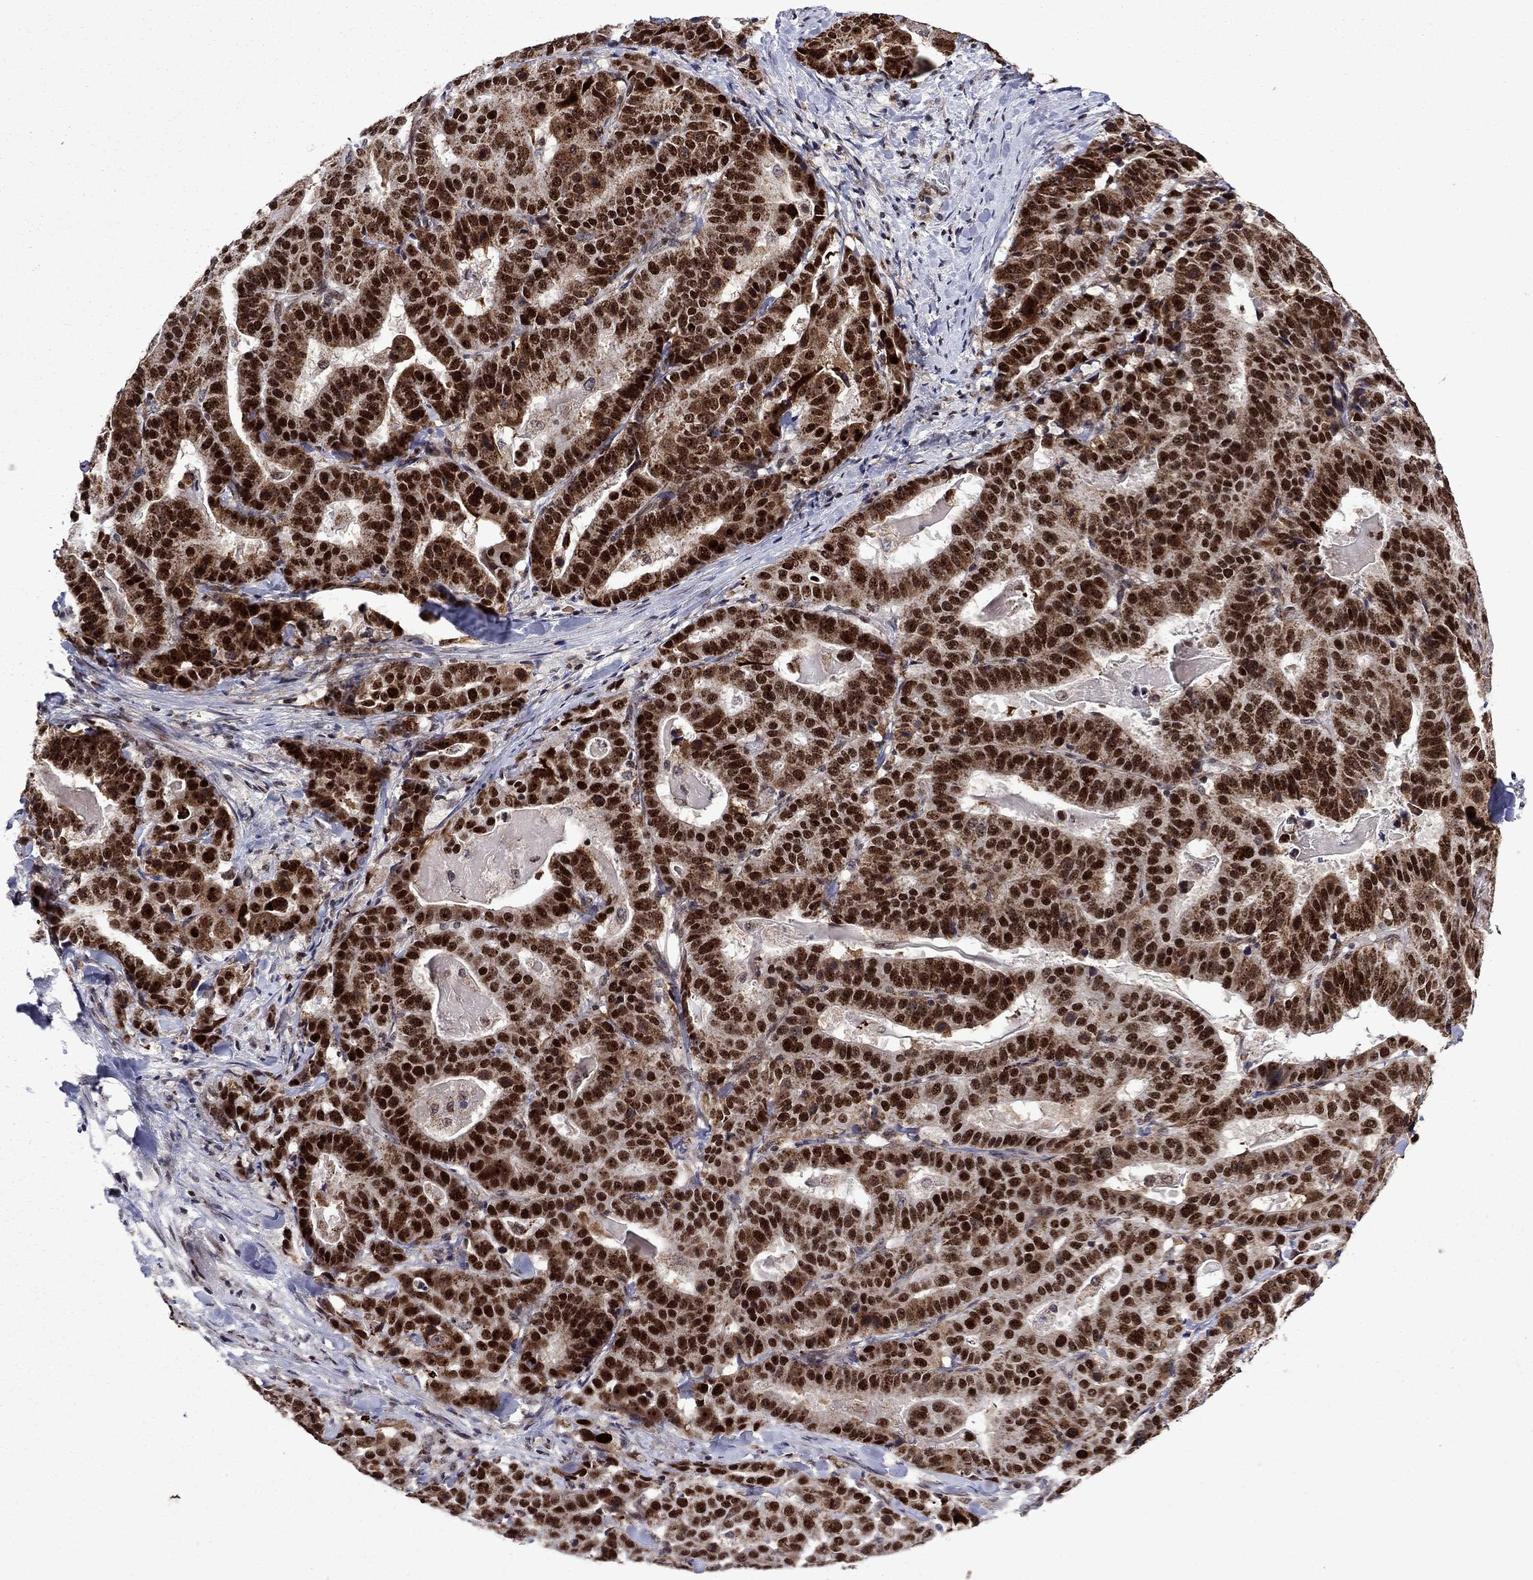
{"staining": {"intensity": "strong", "quantity": ">75%", "location": "nuclear"}, "tissue": "stomach cancer", "cell_type": "Tumor cells", "image_type": "cancer", "snomed": [{"axis": "morphology", "description": "Adenocarcinoma, NOS"}, {"axis": "topography", "description": "Stomach"}], "caption": "Protein positivity by immunohistochemistry (IHC) demonstrates strong nuclear positivity in approximately >75% of tumor cells in stomach cancer. The protein of interest is shown in brown color, while the nuclei are stained blue.", "gene": "SURF2", "patient": {"sex": "male", "age": 48}}